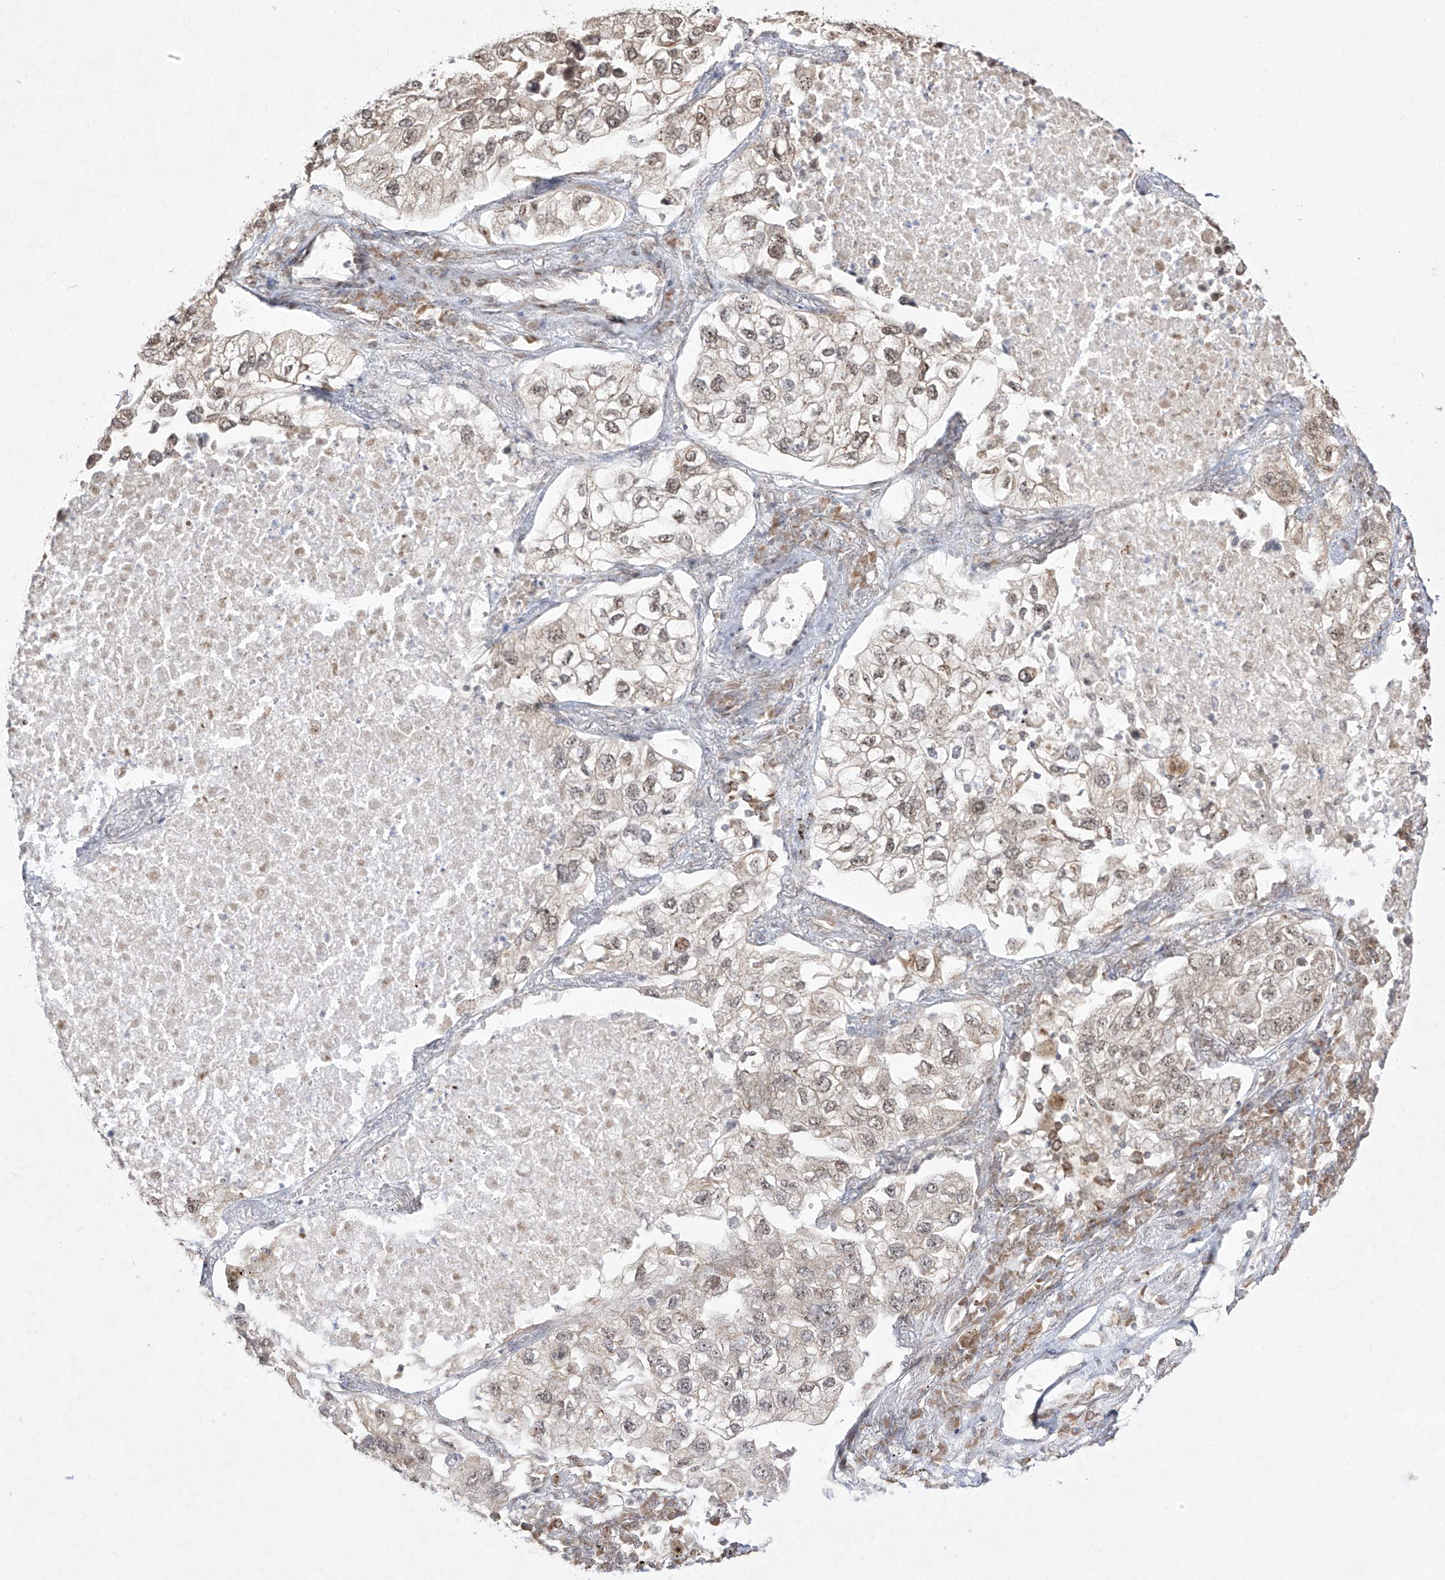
{"staining": {"intensity": "weak", "quantity": ">75%", "location": "nuclear"}, "tissue": "lung cancer", "cell_type": "Tumor cells", "image_type": "cancer", "snomed": [{"axis": "morphology", "description": "Adenocarcinoma, NOS"}, {"axis": "topography", "description": "Lung"}], "caption": "A low amount of weak nuclear expression is identified in approximately >75% of tumor cells in lung adenocarcinoma tissue. (DAB IHC, brown staining for protein, blue staining for nuclei).", "gene": "SNRNP27", "patient": {"sex": "male", "age": 63}}